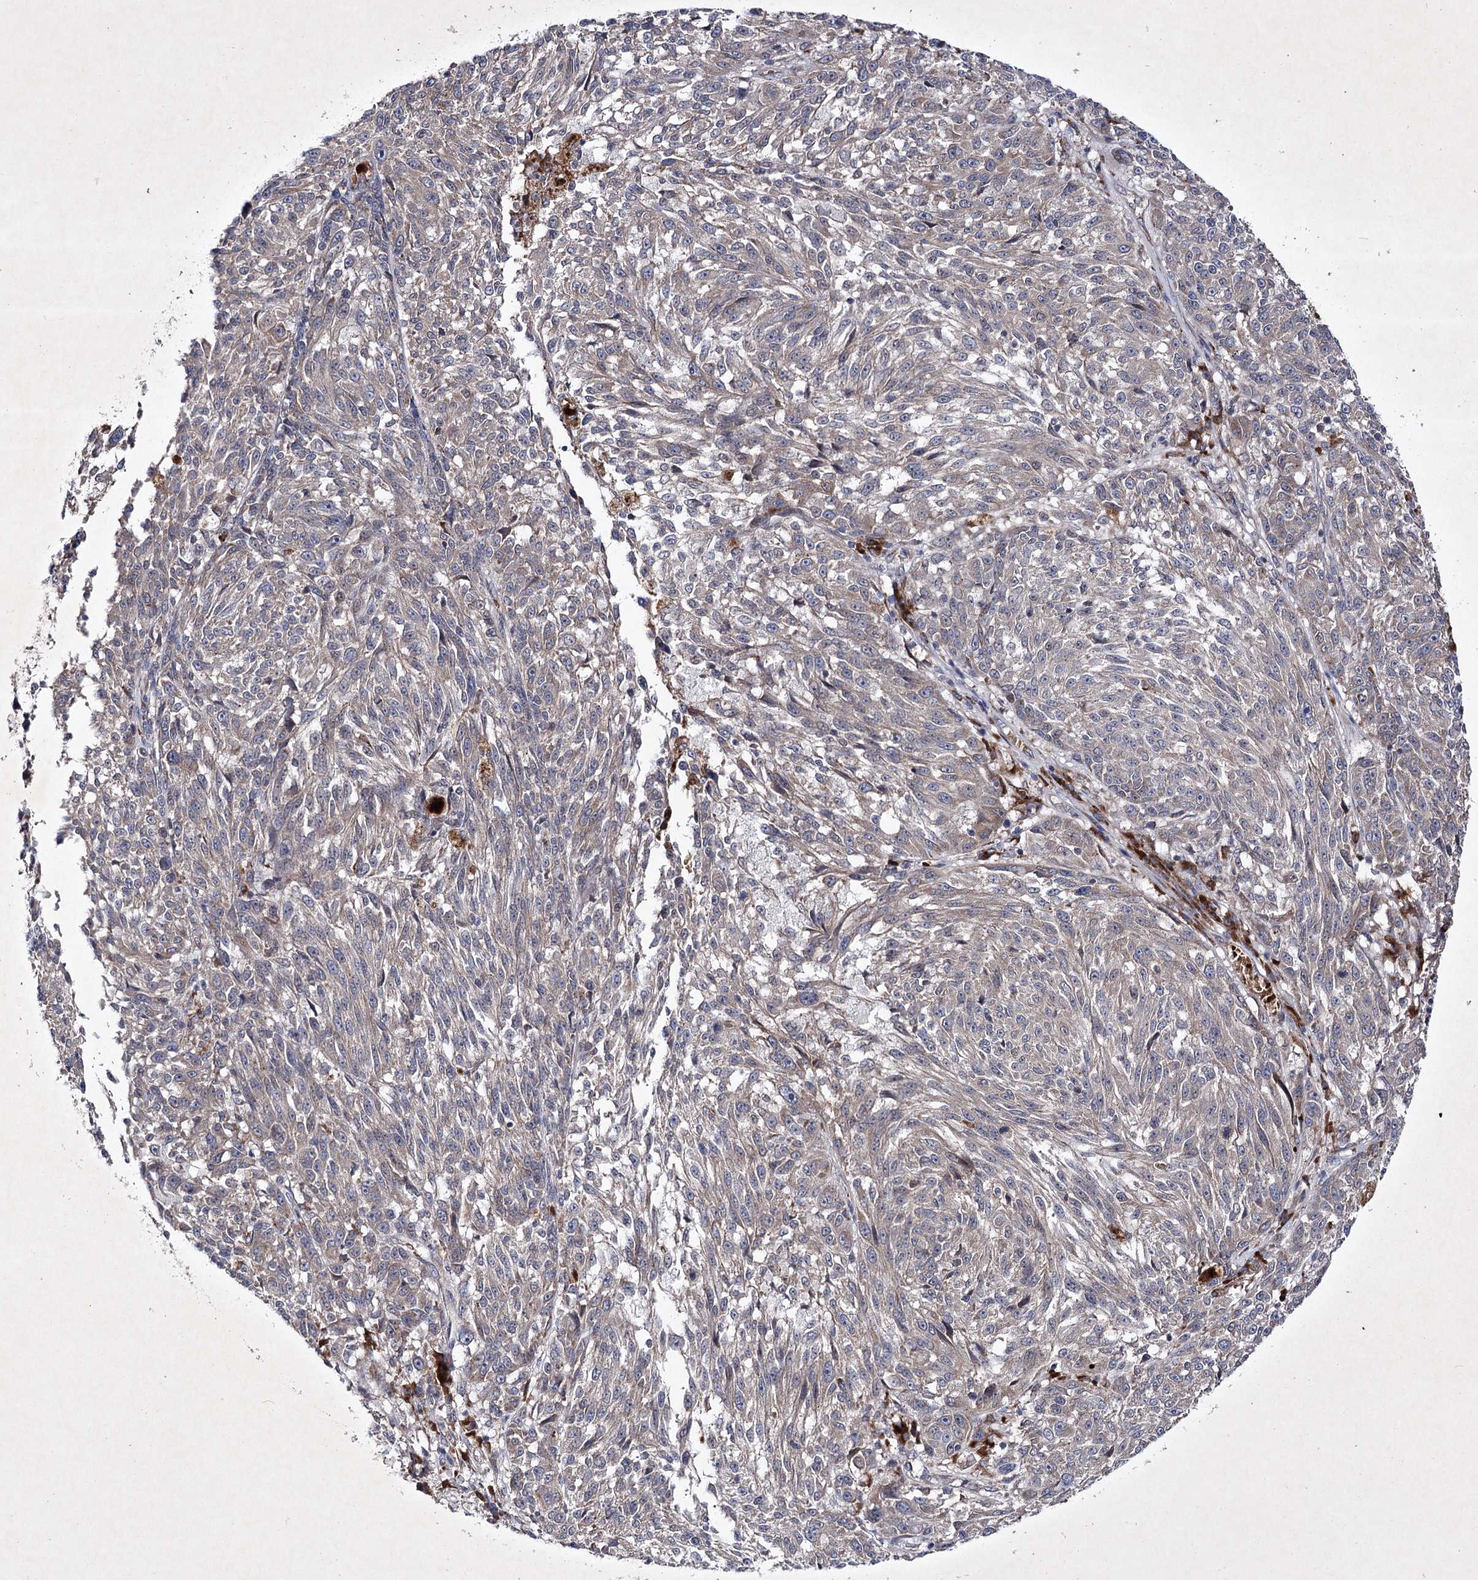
{"staining": {"intensity": "weak", "quantity": "<25%", "location": "cytoplasmic/membranous"}, "tissue": "melanoma", "cell_type": "Tumor cells", "image_type": "cancer", "snomed": [{"axis": "morphology", "description": "Malignant melanoma, NOS"}, {"axis": "topography", "description": "Skin"}], "caption": "Tumor cells show no significant protein expression in melanoma.", "gene": "ALG9", "patient": {"sex": "male", "age": 53}}